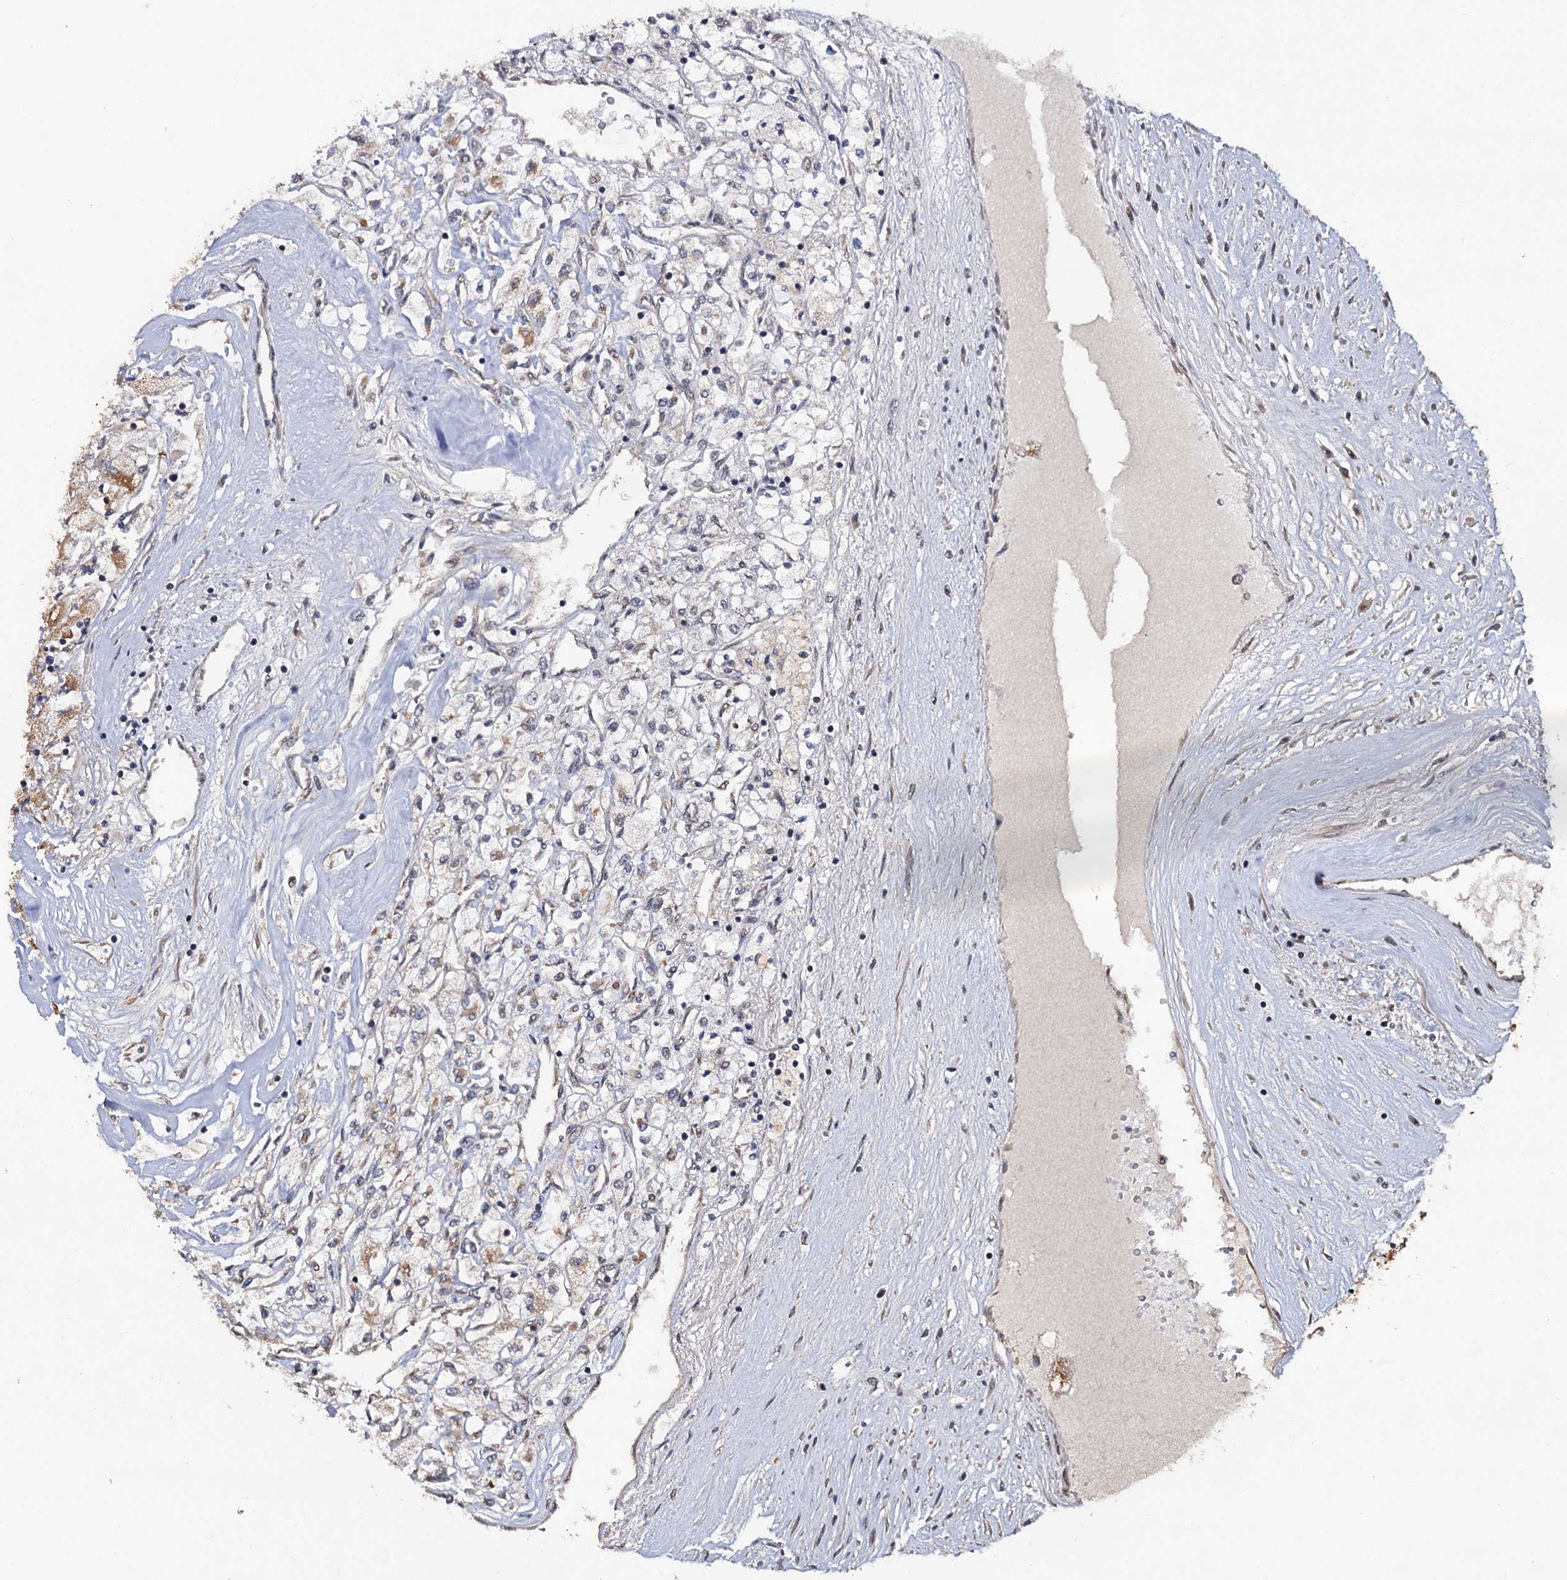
{"staining": {"intensity": "moderate", "quantity": "25%-75%", "location": "cytoplasmic/membranous"}, "tissue": "renal cancer", "cell_type": "Tumor cells", "image_type": "cancer", "snomed": [{"axis": "morphology", "description": "Adenocarcinoma, NOS"}, {"axis": "topography", "description": "Kidney"}], "caption": "Brown immunohistochemical staining in renal cancer (adenocarcinoma) demonstrates moderate cytoplasmic/membranous positivity in about 25%-75% of tumor cells. (DAB (3,3'-diaminobenzidine) IHC with brightfield microscopy, high magnification).", "gene": "LRRC63", "patient": {"sex": "male", "age": 80}}